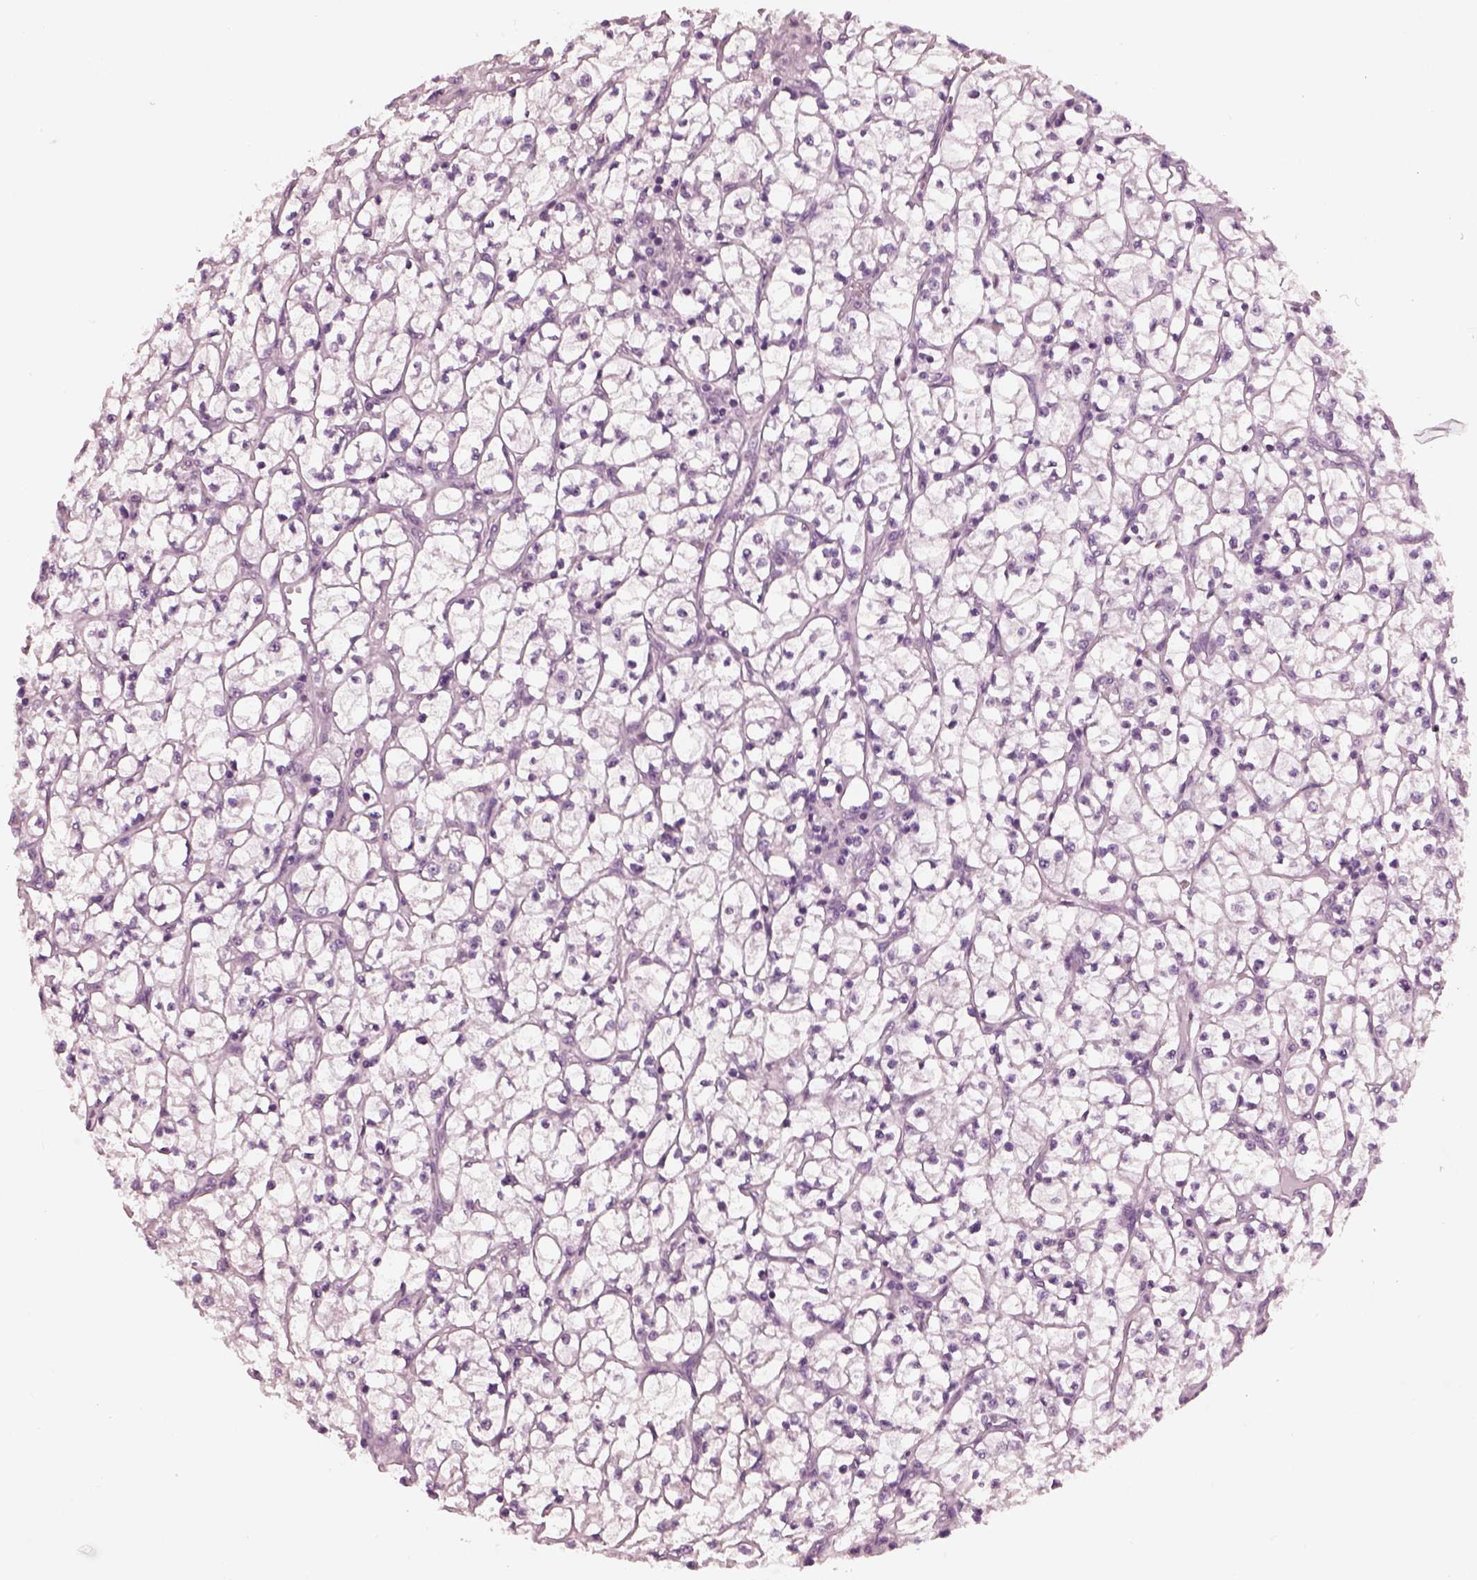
{"staining": {"intensity": "negative", "quantity": "none", "location": "none"}, "tissue": "renal cancer", "cell_type": "Tumor cells", "image_type": "cancer", "snomed": [{"axis": "morphology", "description": "Adenocarcinoma, NOS"}, {"axis": "topography", "description": "Kidney"}], "caption": "This is a image of IHC staining of renal adenocarcinoma, which shows no positivity in tumor cells.", "gene": "SHTN1", "patient": {"sex": "female", "age": 64}}